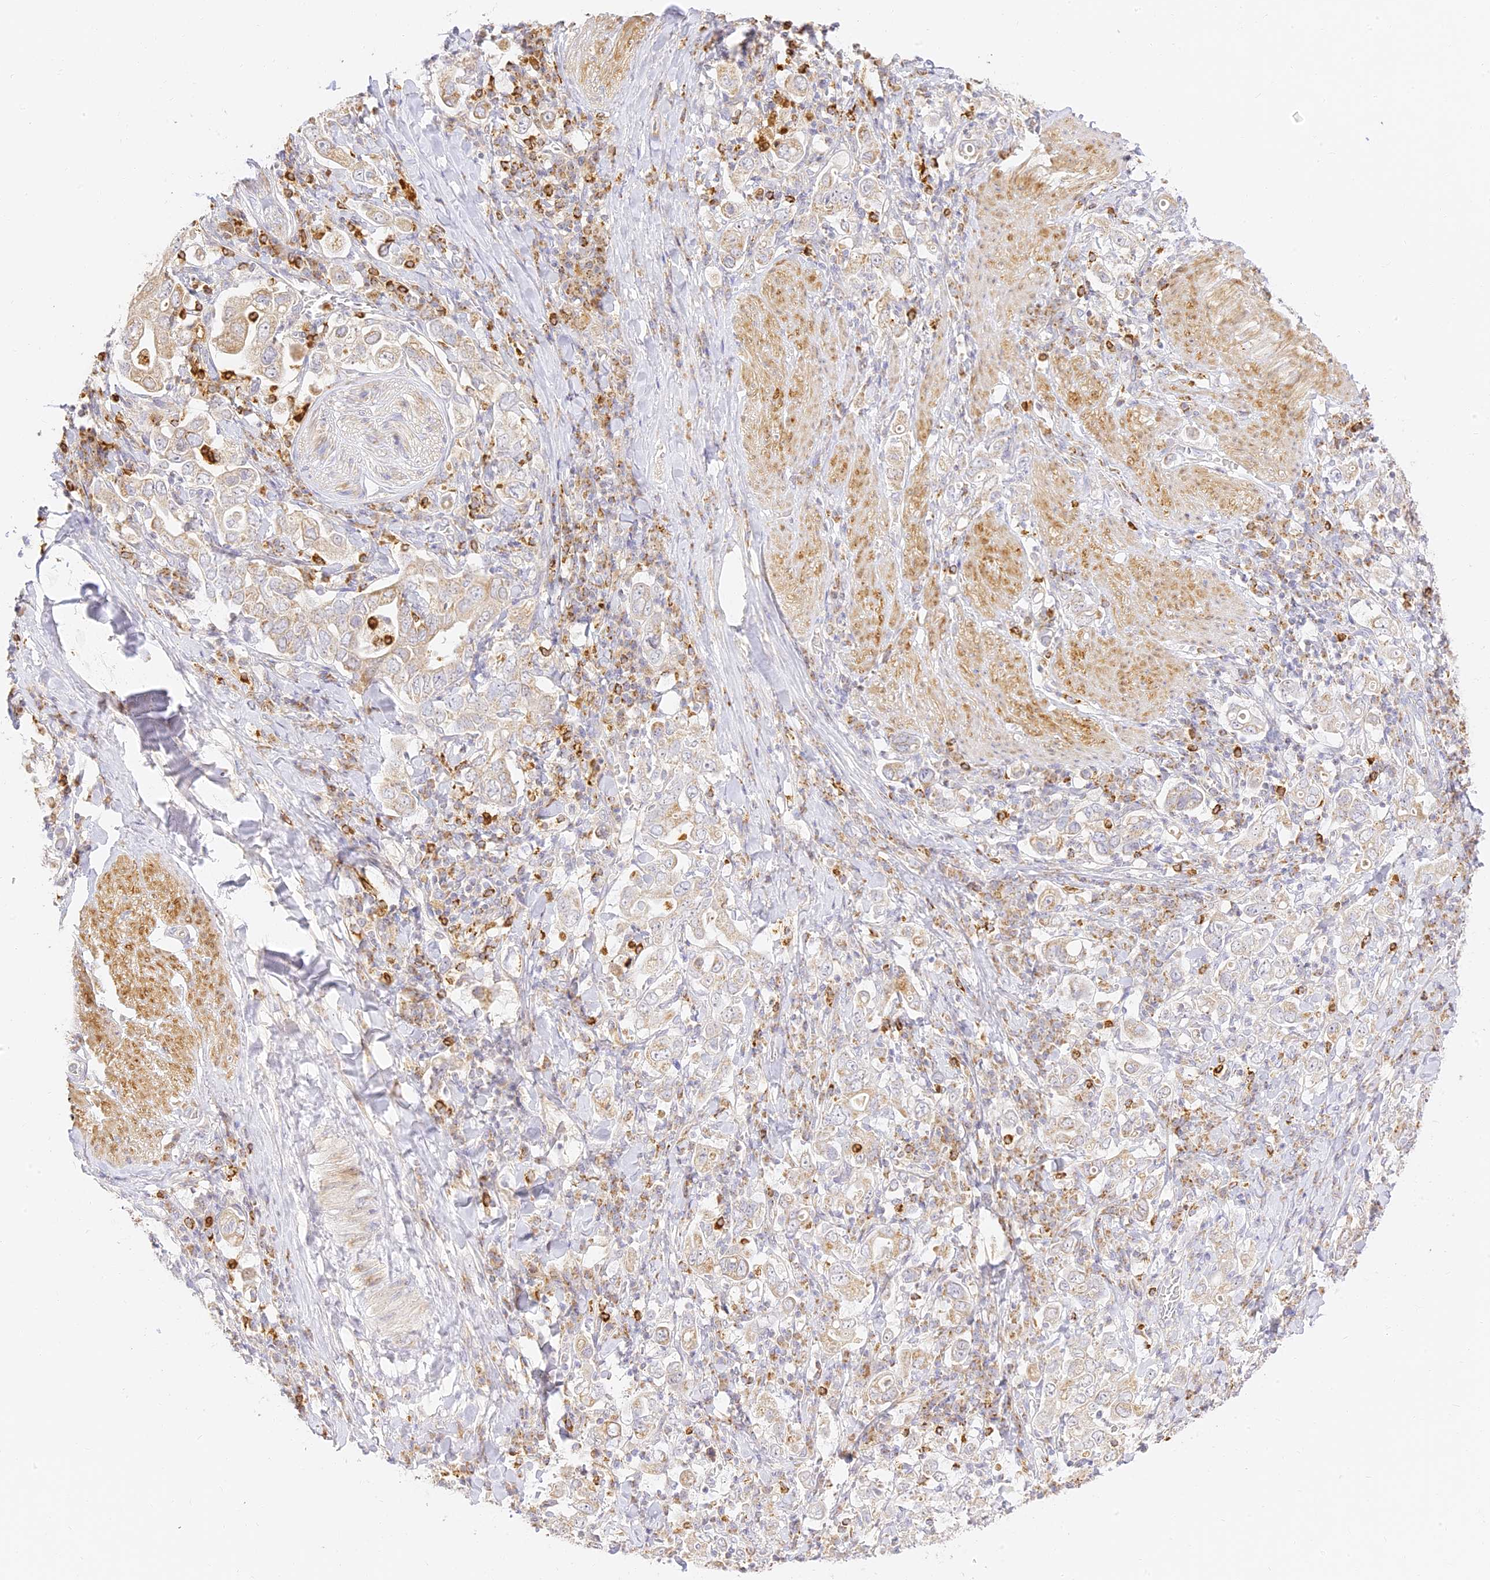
{"staining": {"intensity": "weak", "quantity": ">75%", "location": "cytoplasmic/membranous"}, "tissue": "stomach cancer", "cell_type": "Tumor cells", "image_type": "cancer", "snomed": [{"axis": "morphology", "description": "Adenocarcinoma, NOS"}, {"axis": "topography", "description": "Stomach, upper"}], "caption": "DAB (3,3'-diaminobenzidine) immunohistochemical staining of adenocarcinoma (stomach) shows weak cytoplasmic/membranous protein staining in approximately >75% of tumor cells.", "gene": "LRRC15", "patient": {"sex": "male", "age": 62}}